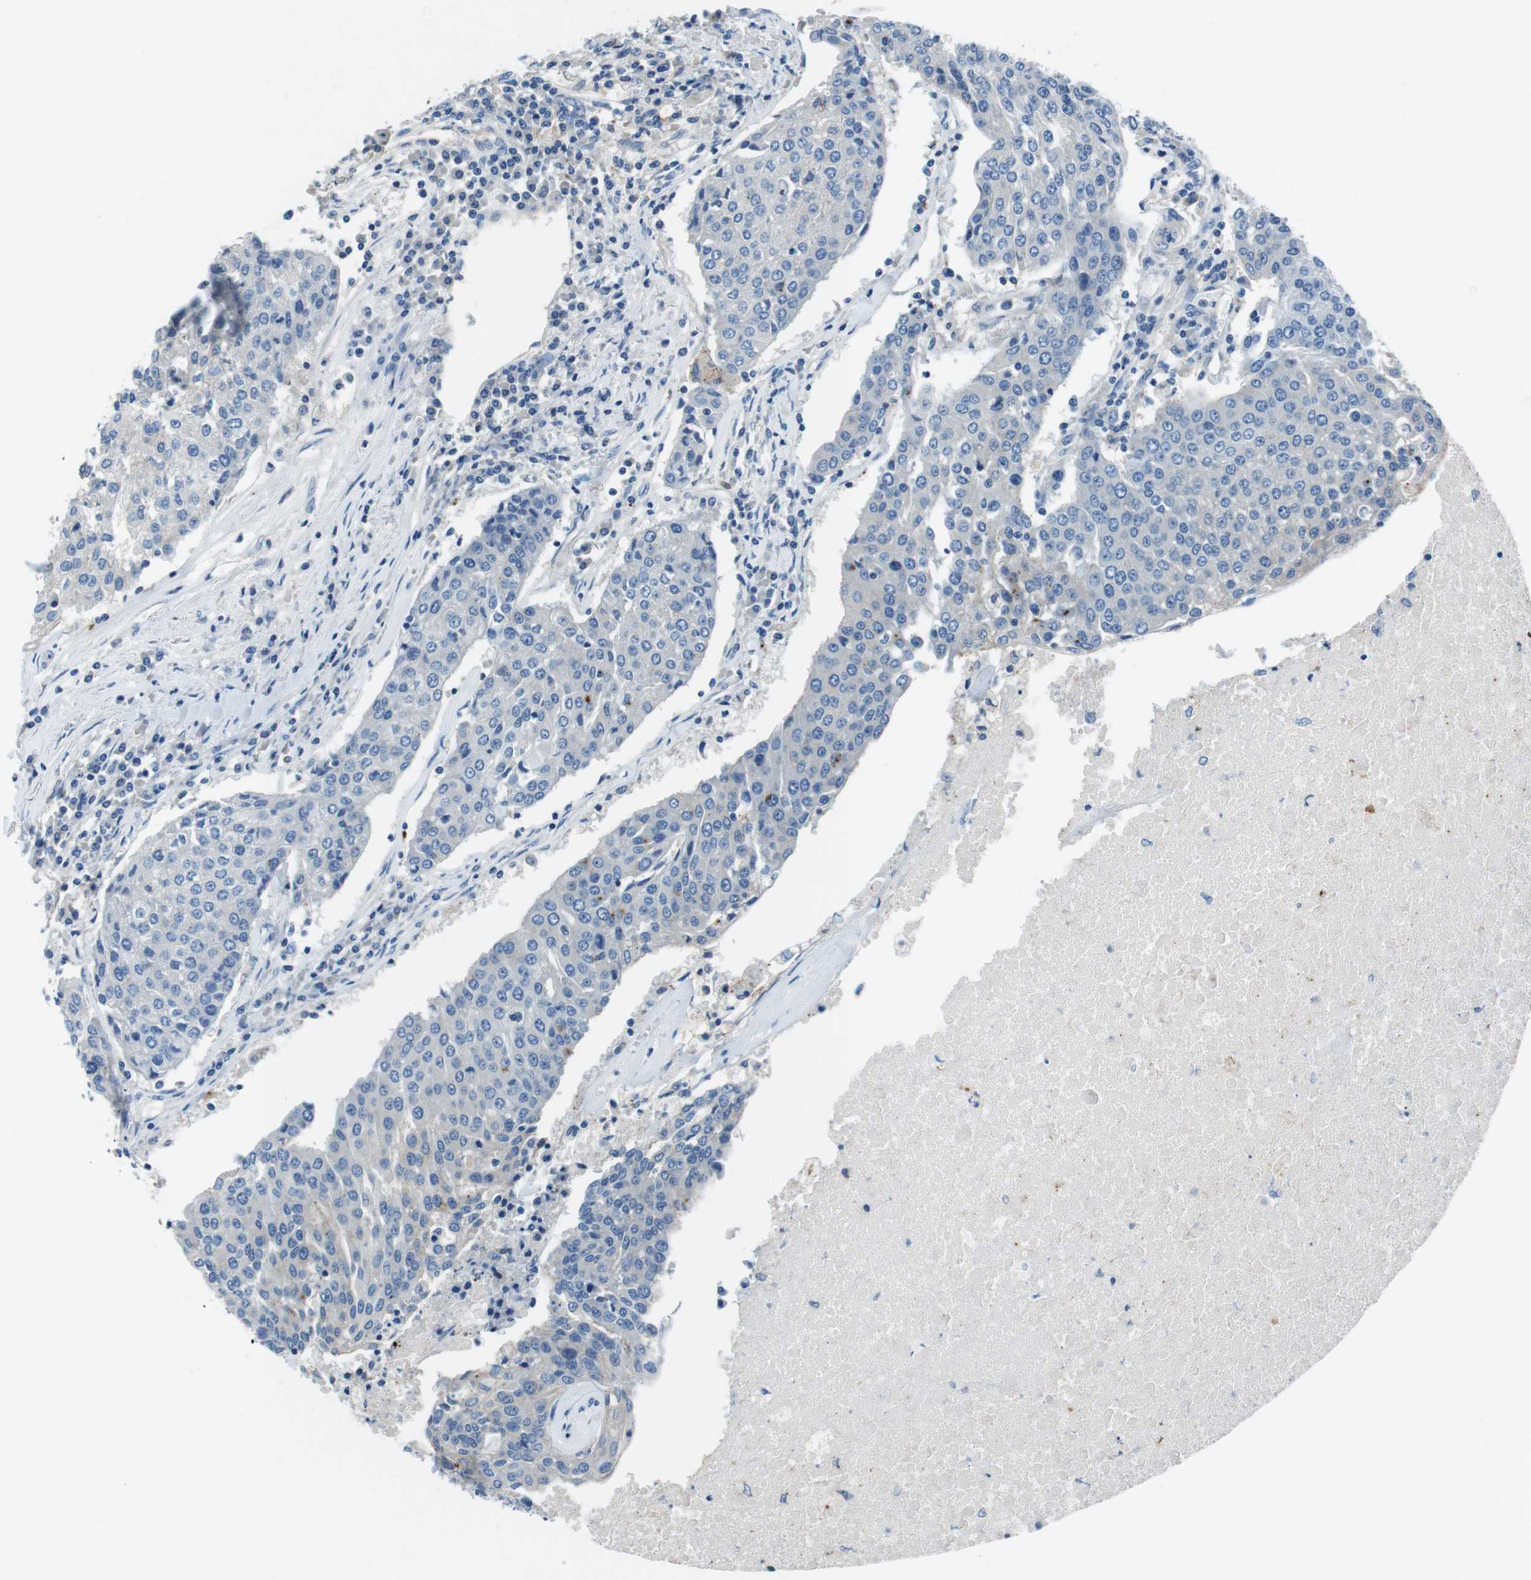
{"staining": {"intensity": "negative", "quantity": "none", "location": "none"}, "tissue": "urothelial cancer", "cell_type": "Tumor cells", "image_type": "cancer", "snomed": [{"axis": "morphology", "description": "Urothelial carcinoma, High grade"}, {"axis": "topography", "description": "Urinary bladder"}], "caption": "Immunohistochemistry image of neoplastic tissue: human urothelial cancer stained with DAB reveals no significant protein staining in tumor cells. (DAB IHC, high magnification).", "gene": "TULP3", "patient": {"sex": "female", "age": 85}}